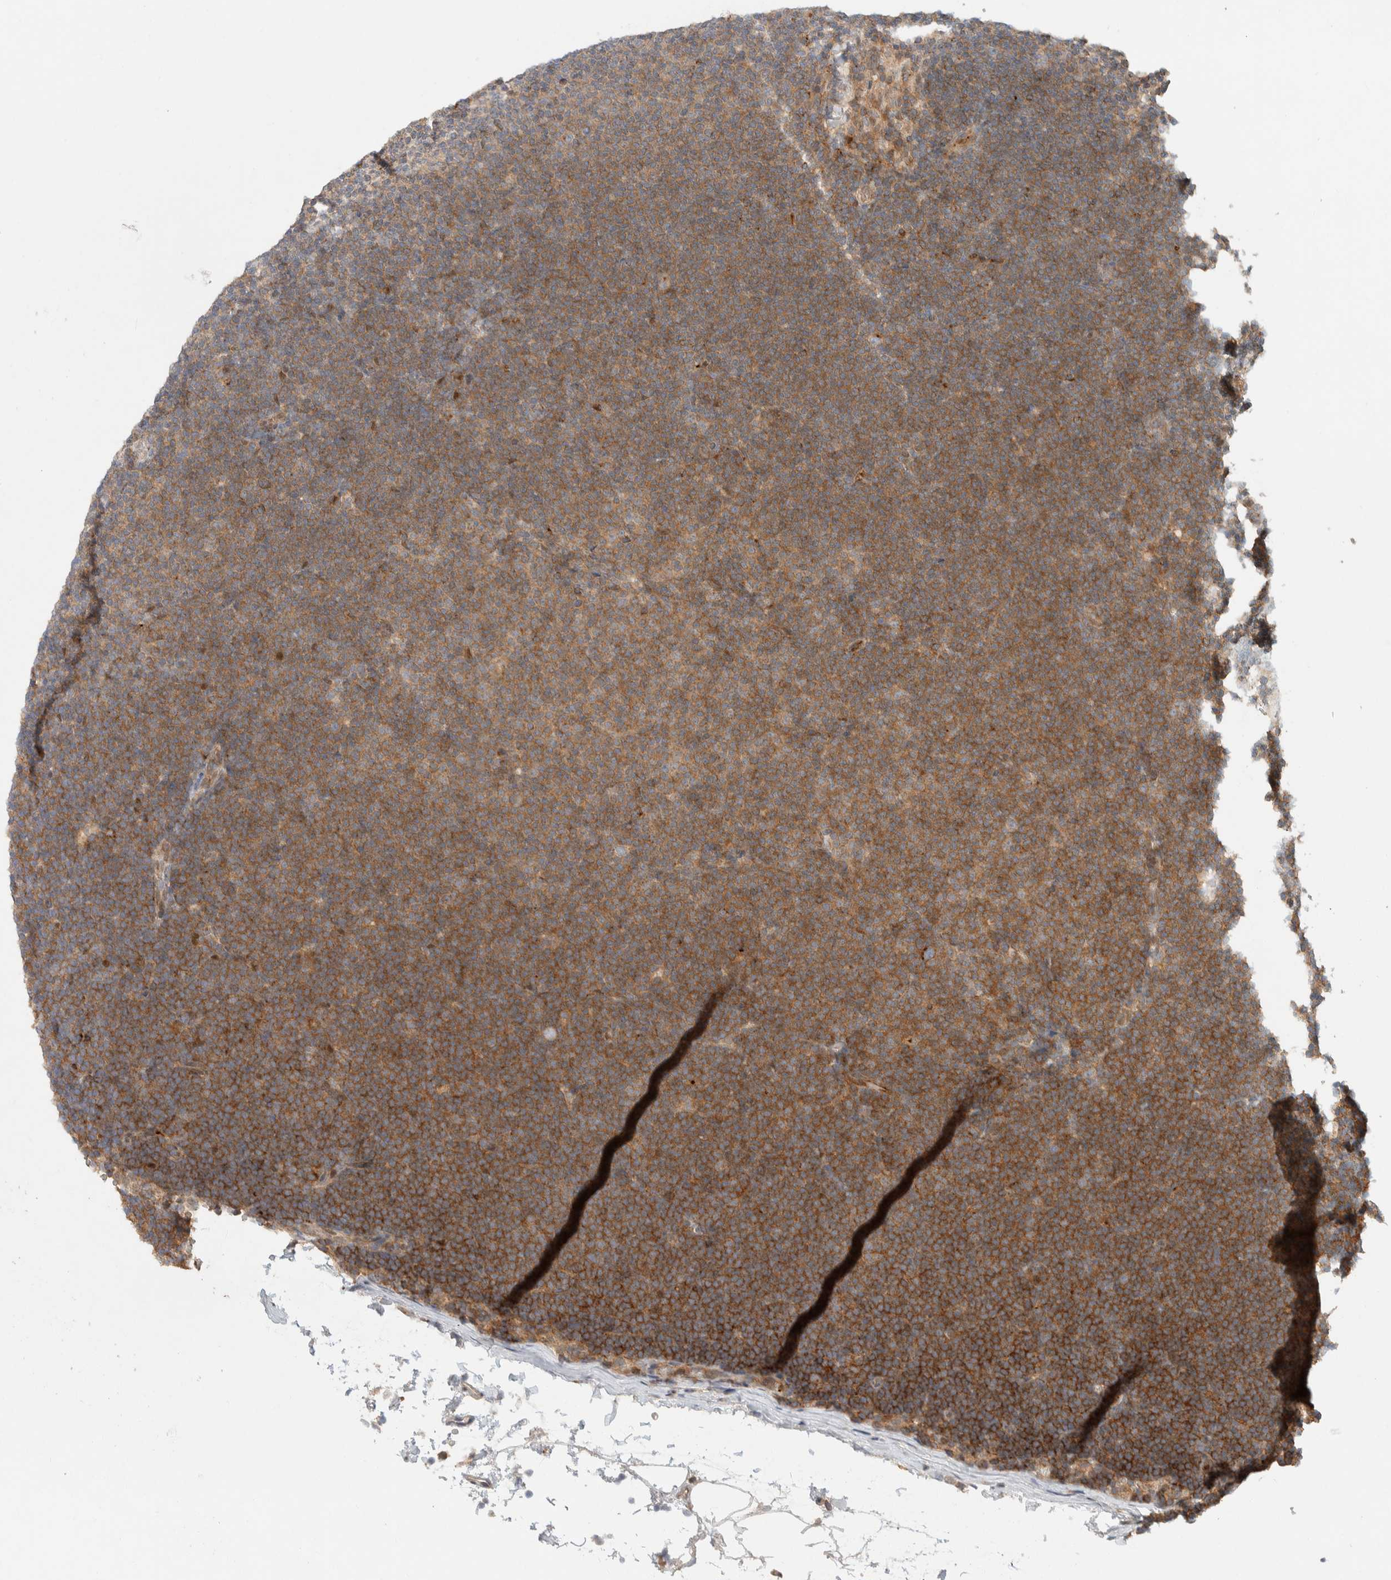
{"staining": {"intensity": "moderate", "quantity": ">75%", "location": "cytoplasmic/membranous"}, "tissue": "lymphoma", "cell_type": "Tumor cells", "image_type": "cancer", "snomed": [{"axis": "morphology", "description": "Malignant lymphoma, non-Hodgkin's type, Low grade"}, {"axis": "topography", "description": "Lymph node"}], "caption": "This micrograph displays IHC staining of human lymphoma, with medium moderate cytoplasmic/membranous positivity in about >75% of tumor cells.", "gene": "KIF9", "patient": {"sex": "female", "age": 53}}